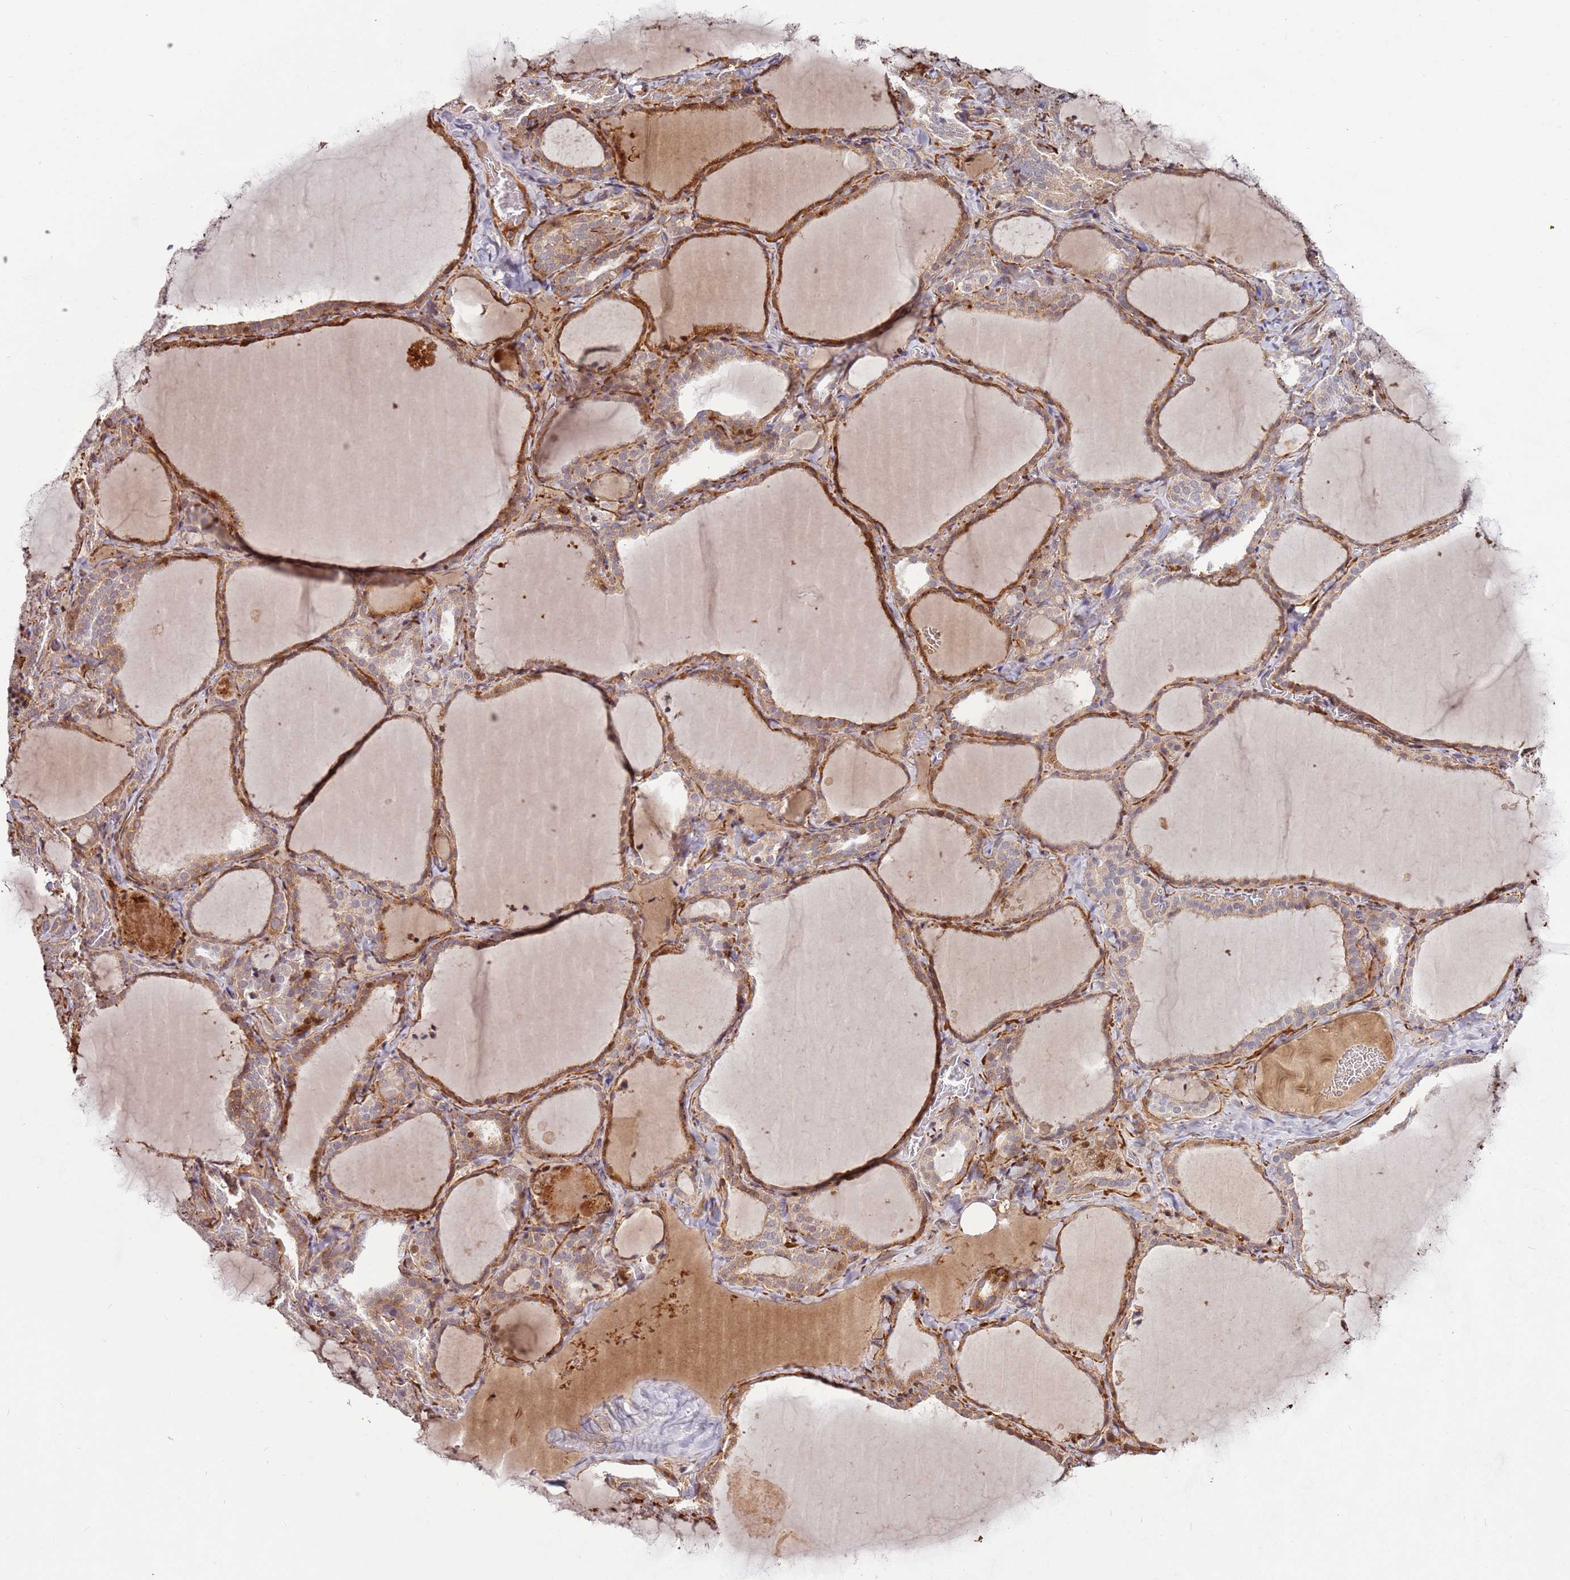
{"staining": {"intensity": "strong", "quantity": ">75%", "location": "cytoplasmic/membranous,nuclear"}, "tissue": "thyroid gland", "cell_type": "Glandular cells", "image_type": "normal", "snomed": [{"axis": "morphology", "description": "Normal tissue, NOS"}, {"axis": "topography", "description": "Thyroid gland"}], "caption": "Immunohistochemistry micrograph of benign human thyroid gland stained for a protein (brown), which displays high levels of strong cytoplasmic/membranous,nuclear positivity in approximately >75% of glandular cells.", "gene": "RHBDL1", "patient": {"sex": "female", "age": 22}}